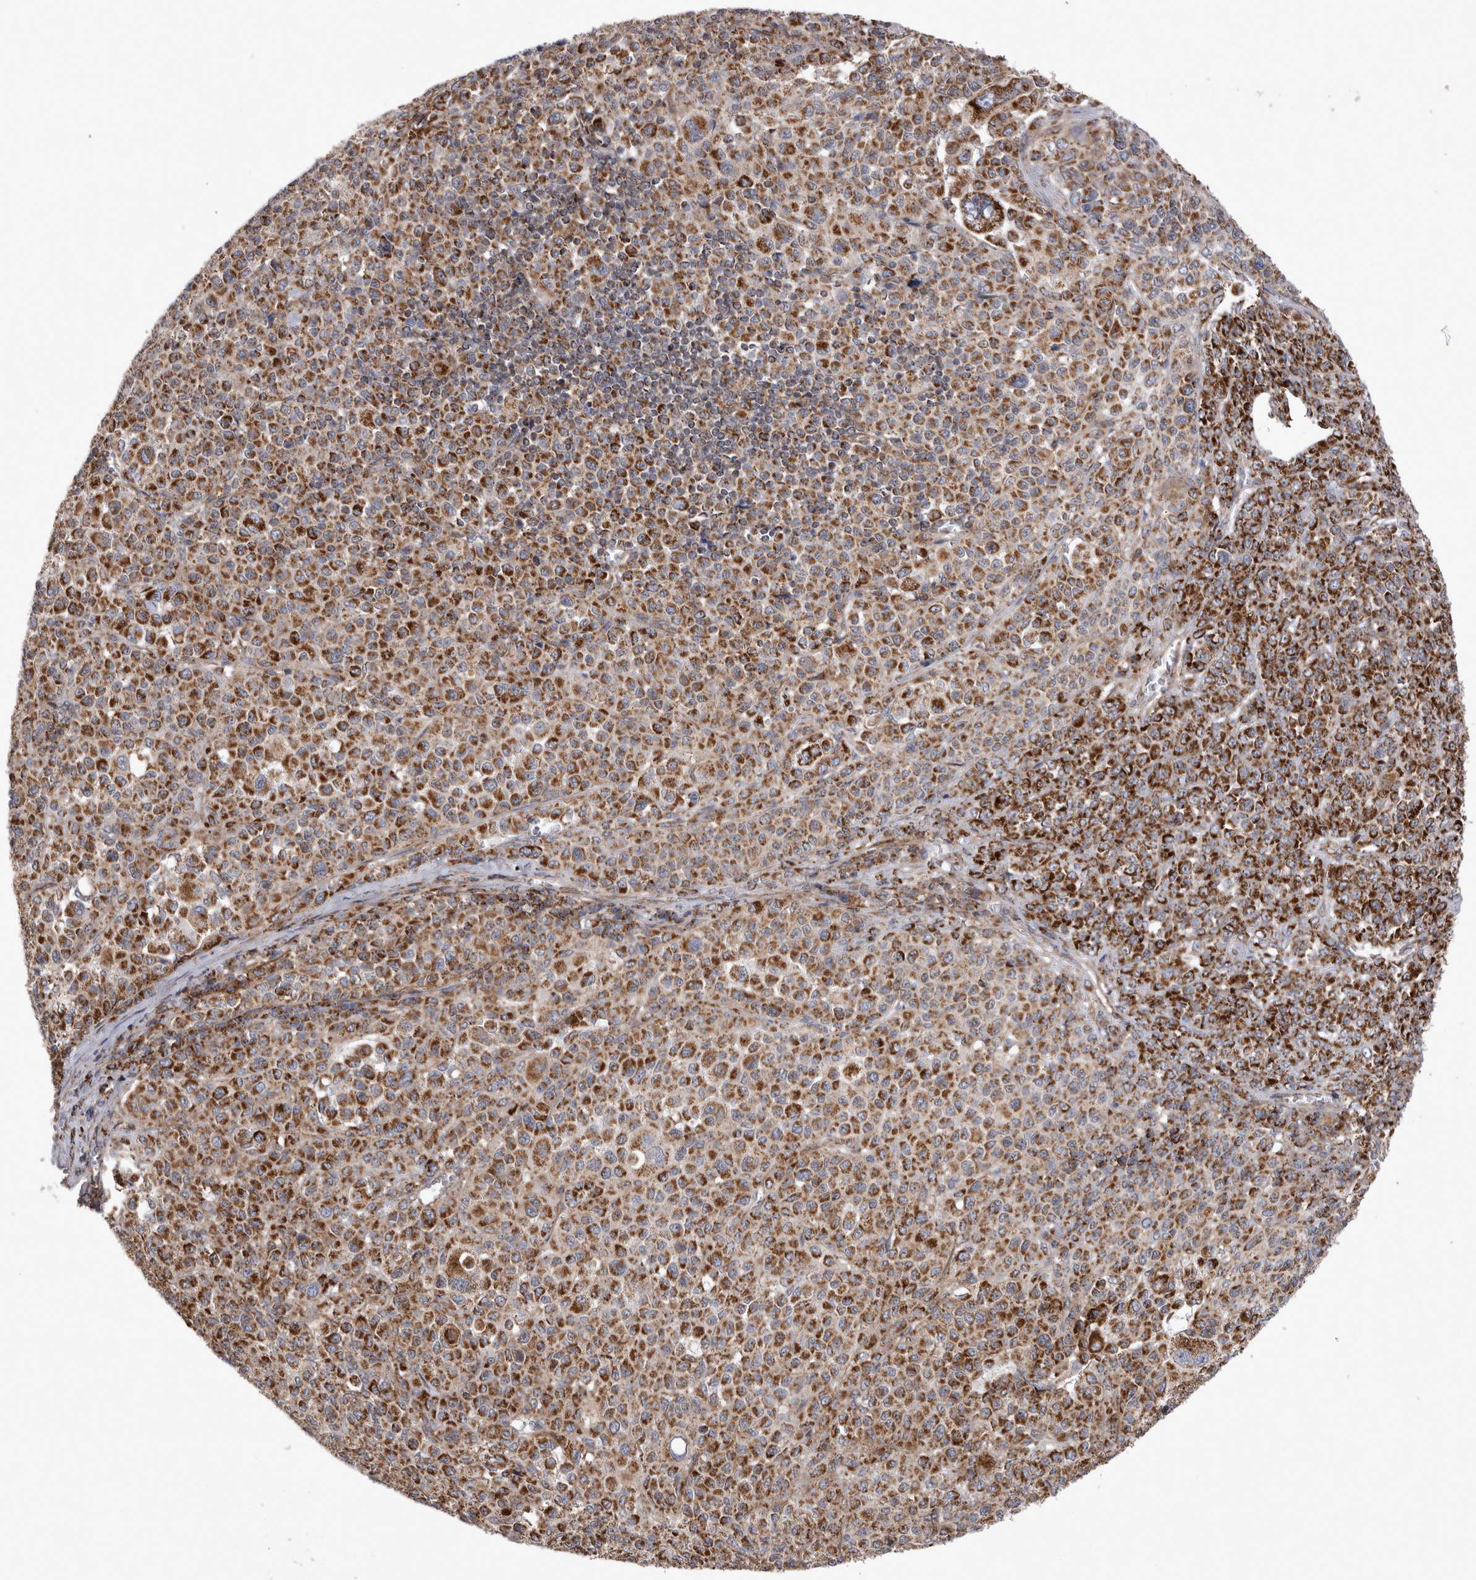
{"staining": {"intensity": "strong", "quantity": ">75%", "location": "cytoplasmic/membranous"}, "tissue": "melanoma", "cell_type": "Tumor cells", "image_type": "cancer", "snomed": [{"axis": "morphology", "description": "Malignant melanoma, Metastatic site"}, {"axis": "topography", "description": "Skin"}], "caption": "Immunohistochemical staining of human malignant melanoma (metastatic site) displays high levels of strong cytoplasmic/membranous protein positivity in about >75% of tumor cells.", "gene": "TSPOAP1", "patient": {"sex": "female", "age": 74}}